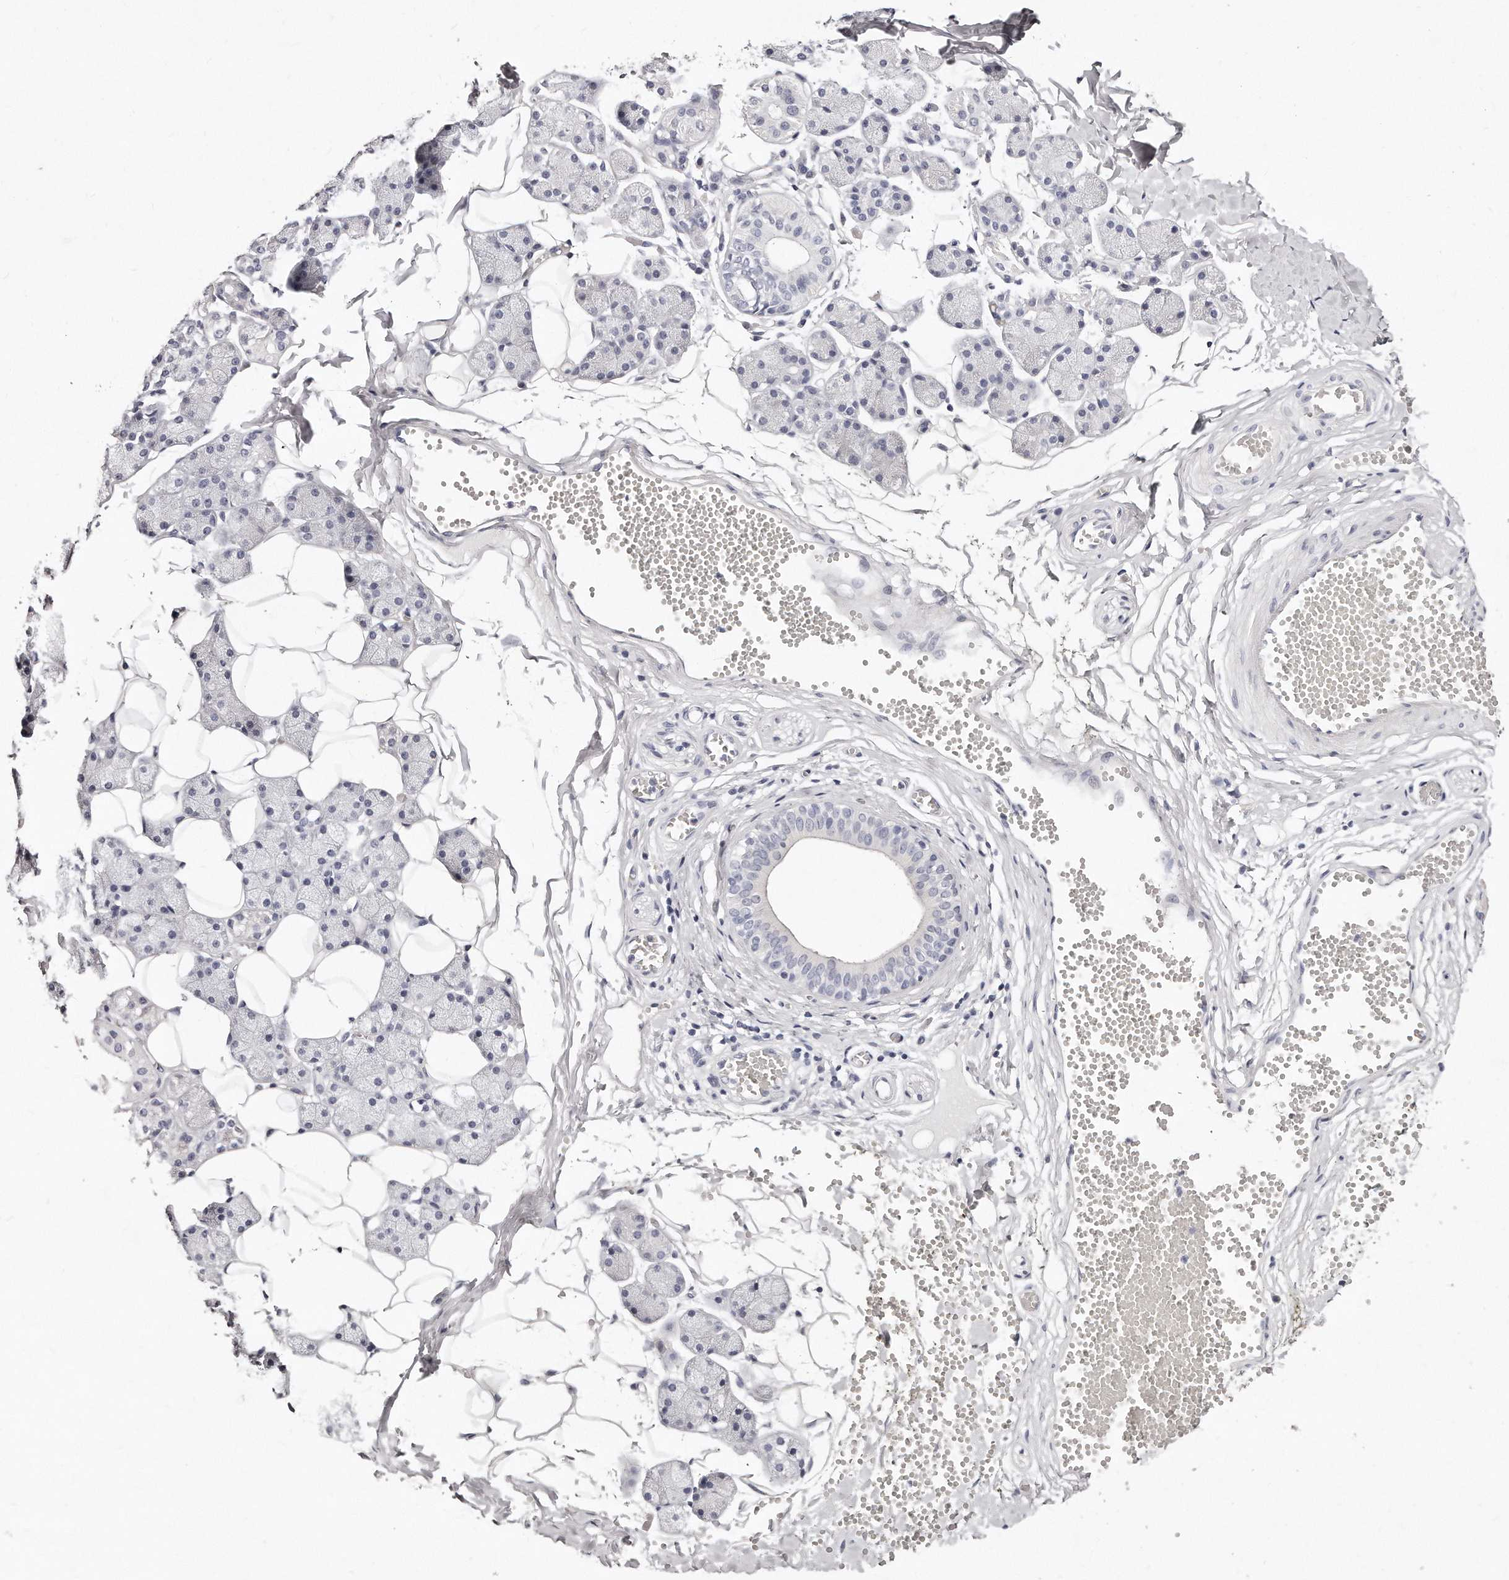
{"staining": {"intensity": "negative", "quantity": "none", "location": "none"}, "tissue": "salivary gland", "cell_type": "Glandular cells", "image_type": "normal", "snomed": [{"axis": "morphology", "description": "Normal tissue, NOS"}, {"axis": "topography", "description": "Salivary gland"}], "caption": "DAB immunohistochemical staining of benign salivary gland exhibits no significant positivity in glandular cells. The staining is performed using DAB brown chromogen with nuclei counter-stained in using hematoxylin.", "gene": "GDA", "patient": {"sex": "female", "age": 33}}